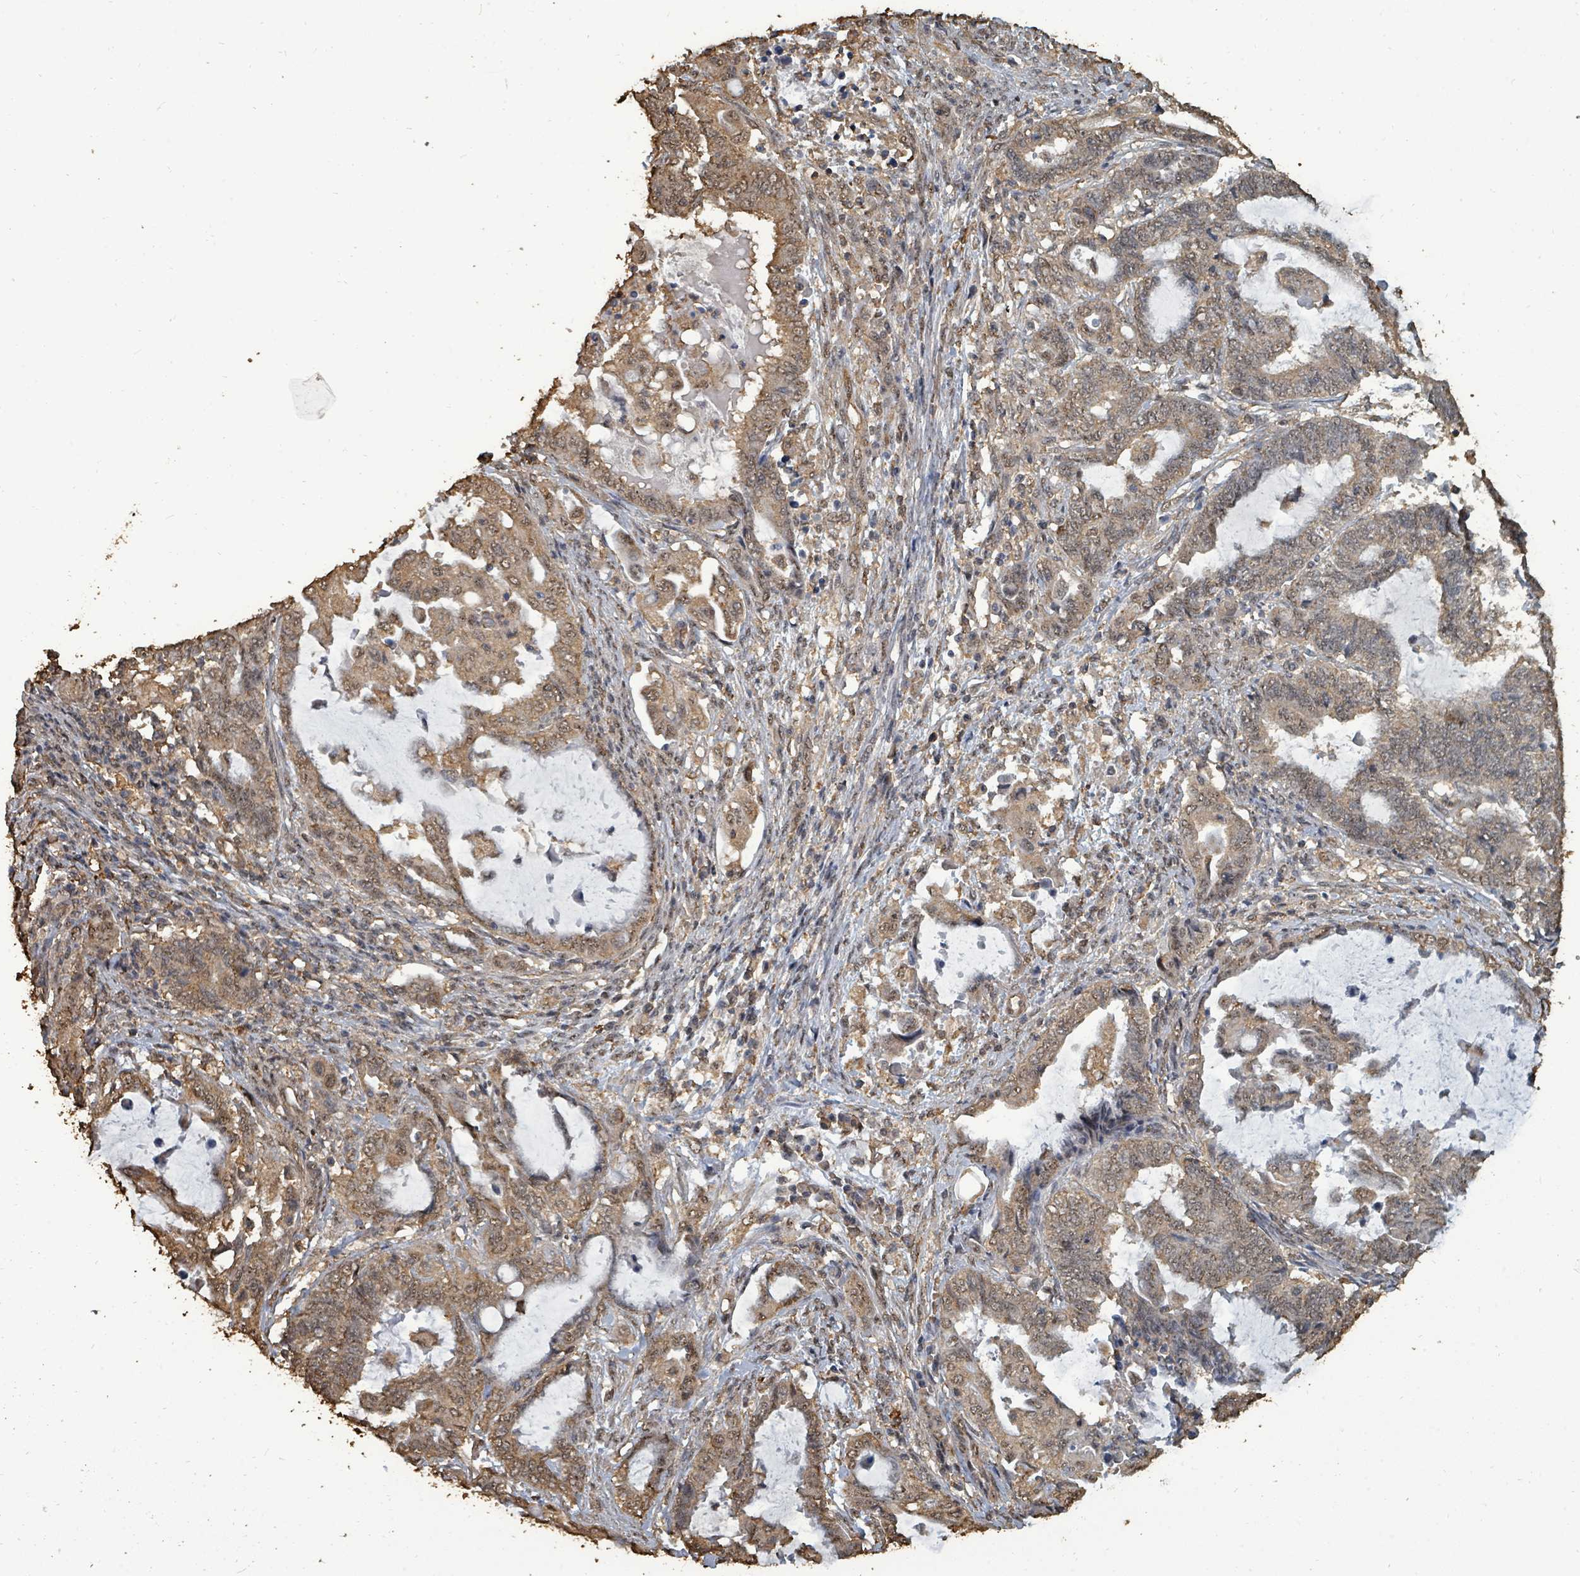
{"staining": {"intensity": "moderate", "quantity": ">75%", "location": "cytoplasmic/membranous,nuclear"}, "tissue": "endometrial cancer", "cell_type": "Tumor cells", "image_type": "cancer", "snomed": [{"axis": "morphology", "description": "Adenocarcinoma, NOS"}, {"axis": "topography", "description": "Uterus"}, {"axis": "topography", "description": "Endometrium"}], "caption": "There is medium levels of moderate cytoplasmic/membranous and nuclear expression in tumor cells of adenocarcinoma (endometrial), as demonstrated by immunohistochemical staining (brown color).", "gene": "C6orf52", "patient": {"sex": "female", "age": 70}}